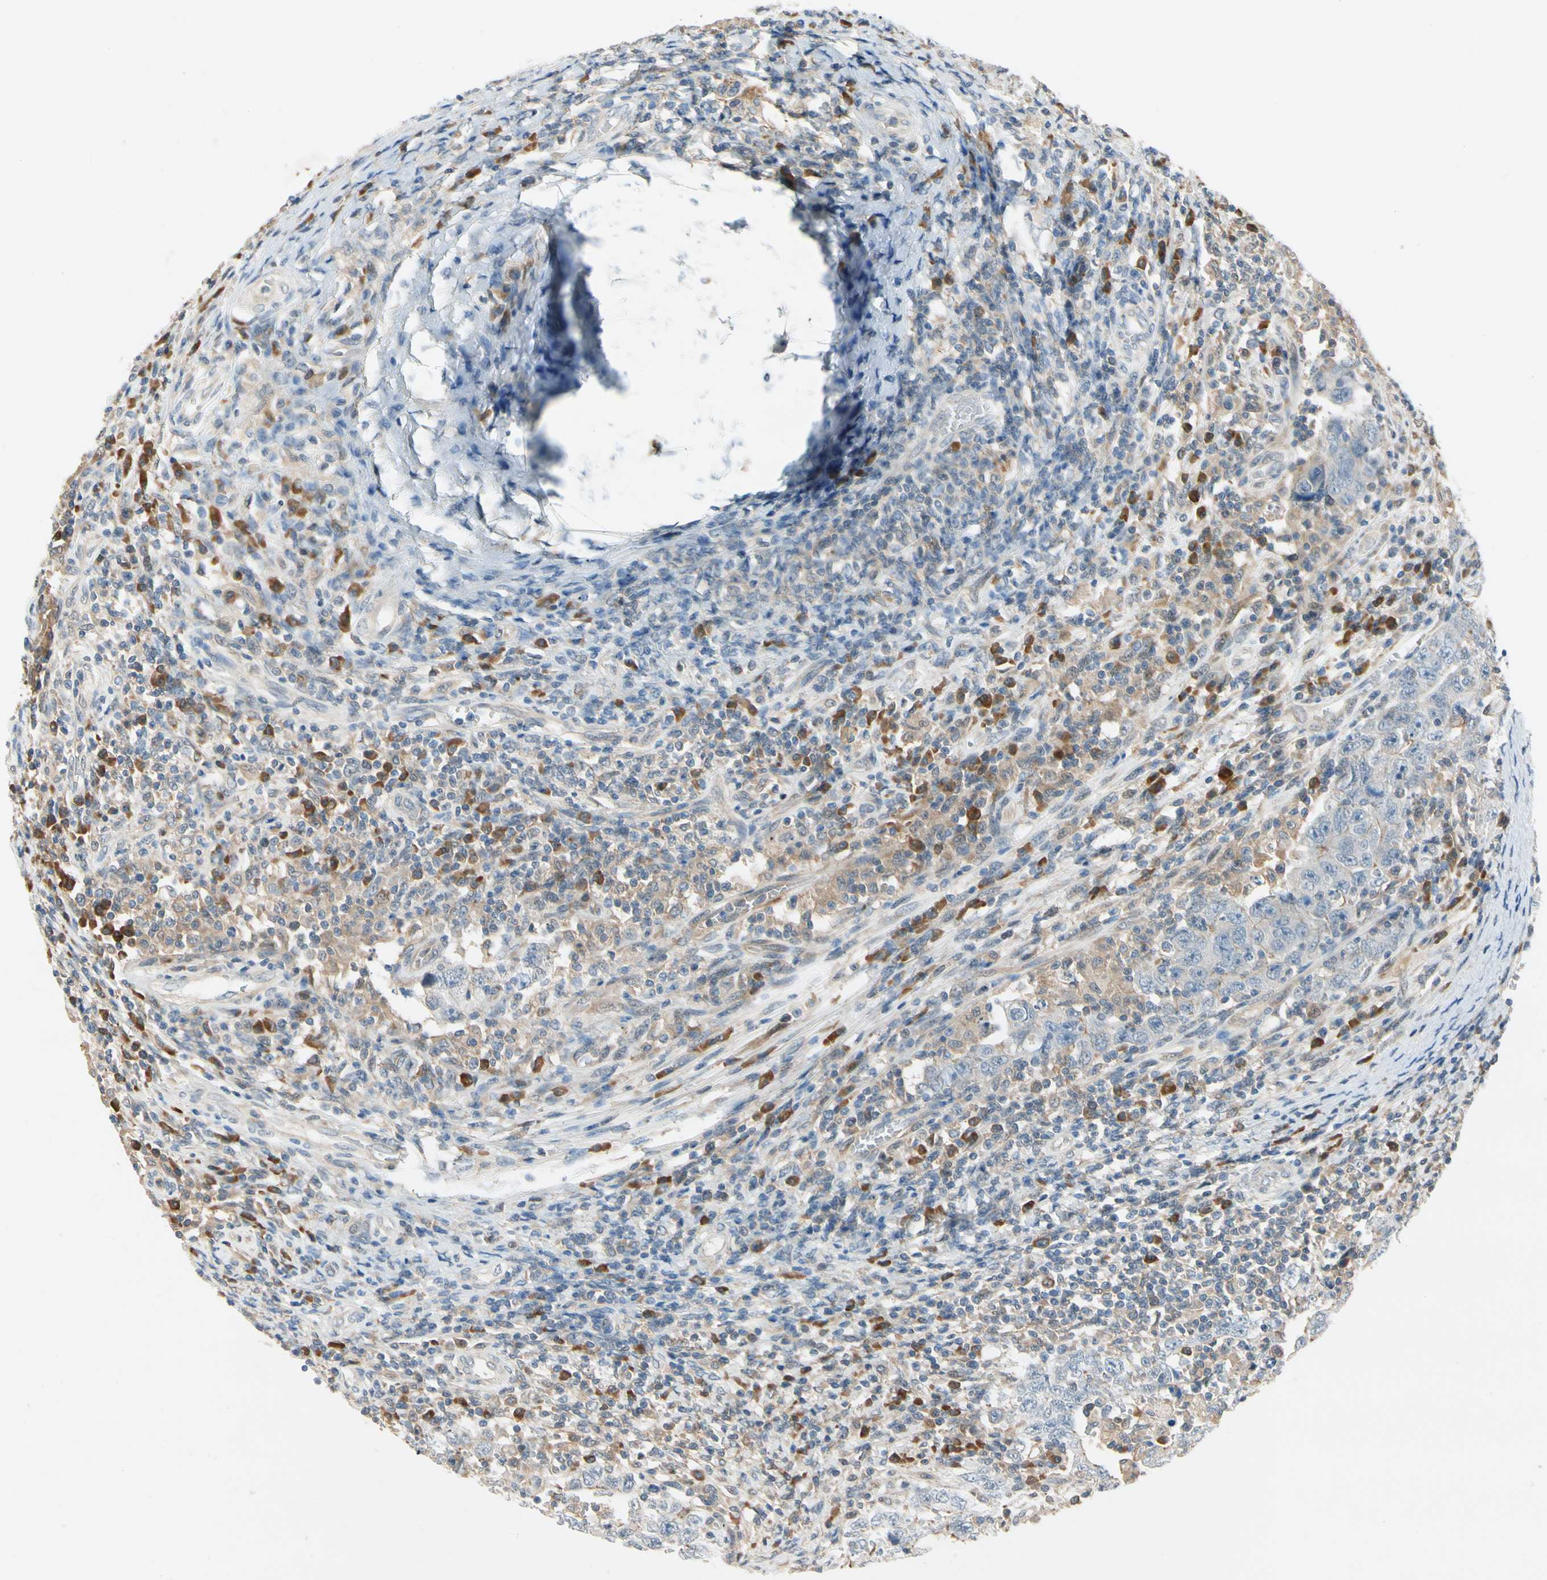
{"staining": {"intensity": "weak", "quantity": "25%-75%", "location": "cytoplasmic/membranous"}, "tissue": "testis cancer", "cell_type": "Tumor cells", "image_type": "cancer", "snomed": [{"axis": "morphology", "description": "Carcinoma, Embryonal, NOS"}, {"axis": "topography", "description": "Testis"}], "caption": "Immunohistochemistry (IHC) (DAB) staining of human testis cancer (embryonal carcinoma) displays weak cytoplasmic/membranous protein expression in approximately 25%-75% of tumor cells.", "gene": "WIPI1", "patient": {"sex": "male", "age": 26}}